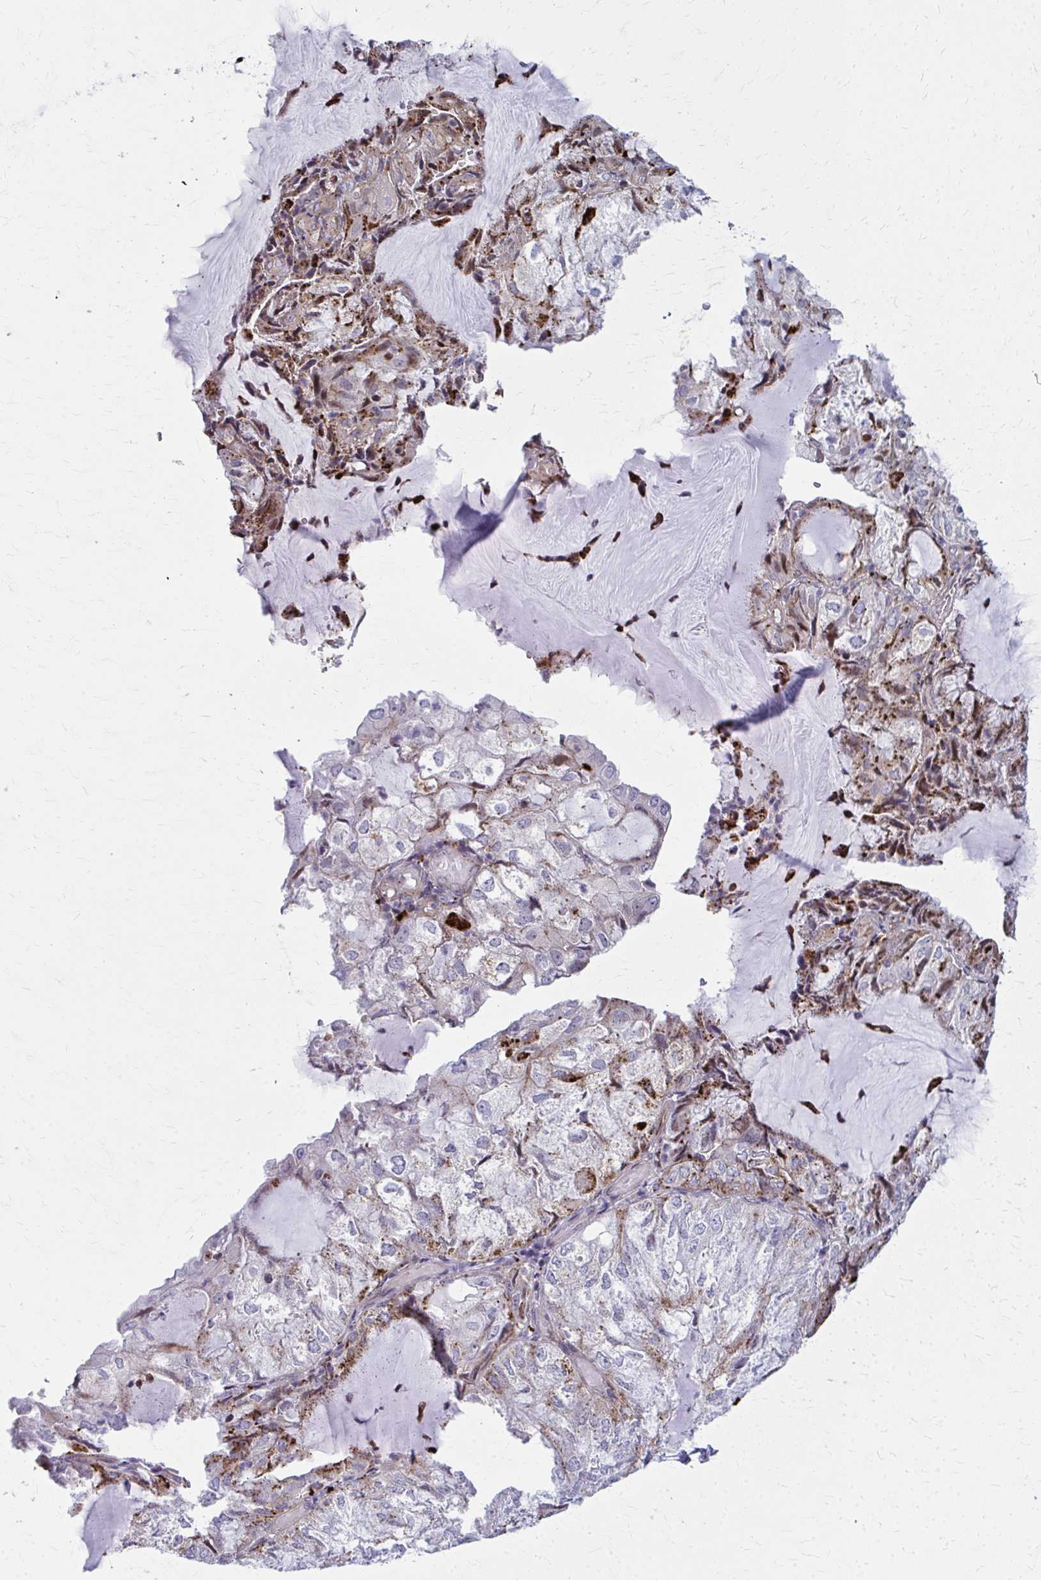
{"staining": {"intensity": "moderate", "quantity": "25%-75%", "location": "cytoplasmic/membranous"}, "tissue": "endometrial cancer", "cell_type": "Tumor cells", "image_type": "cancer", "snomed": [{"axis": "morphology", "description": "Adenocarcinoma, NOS"}, {"axis": "topography", "description": "Endometrium"}], "caption": "The micrograph shows immunohistochemical staining of adenocarcinoma (endometrial). There is moderate cytoplasmic/membranous staining is seen in approximately 25%-75% of tumor cells. (Stains: DAB (3,3'-diaminobenzidine) in brown, nuclei in blue, Microscopy: brightfield microscopy at high magnification).", "gene": "LRRC4B", "patient": {"sex": "female", "age": 81}}